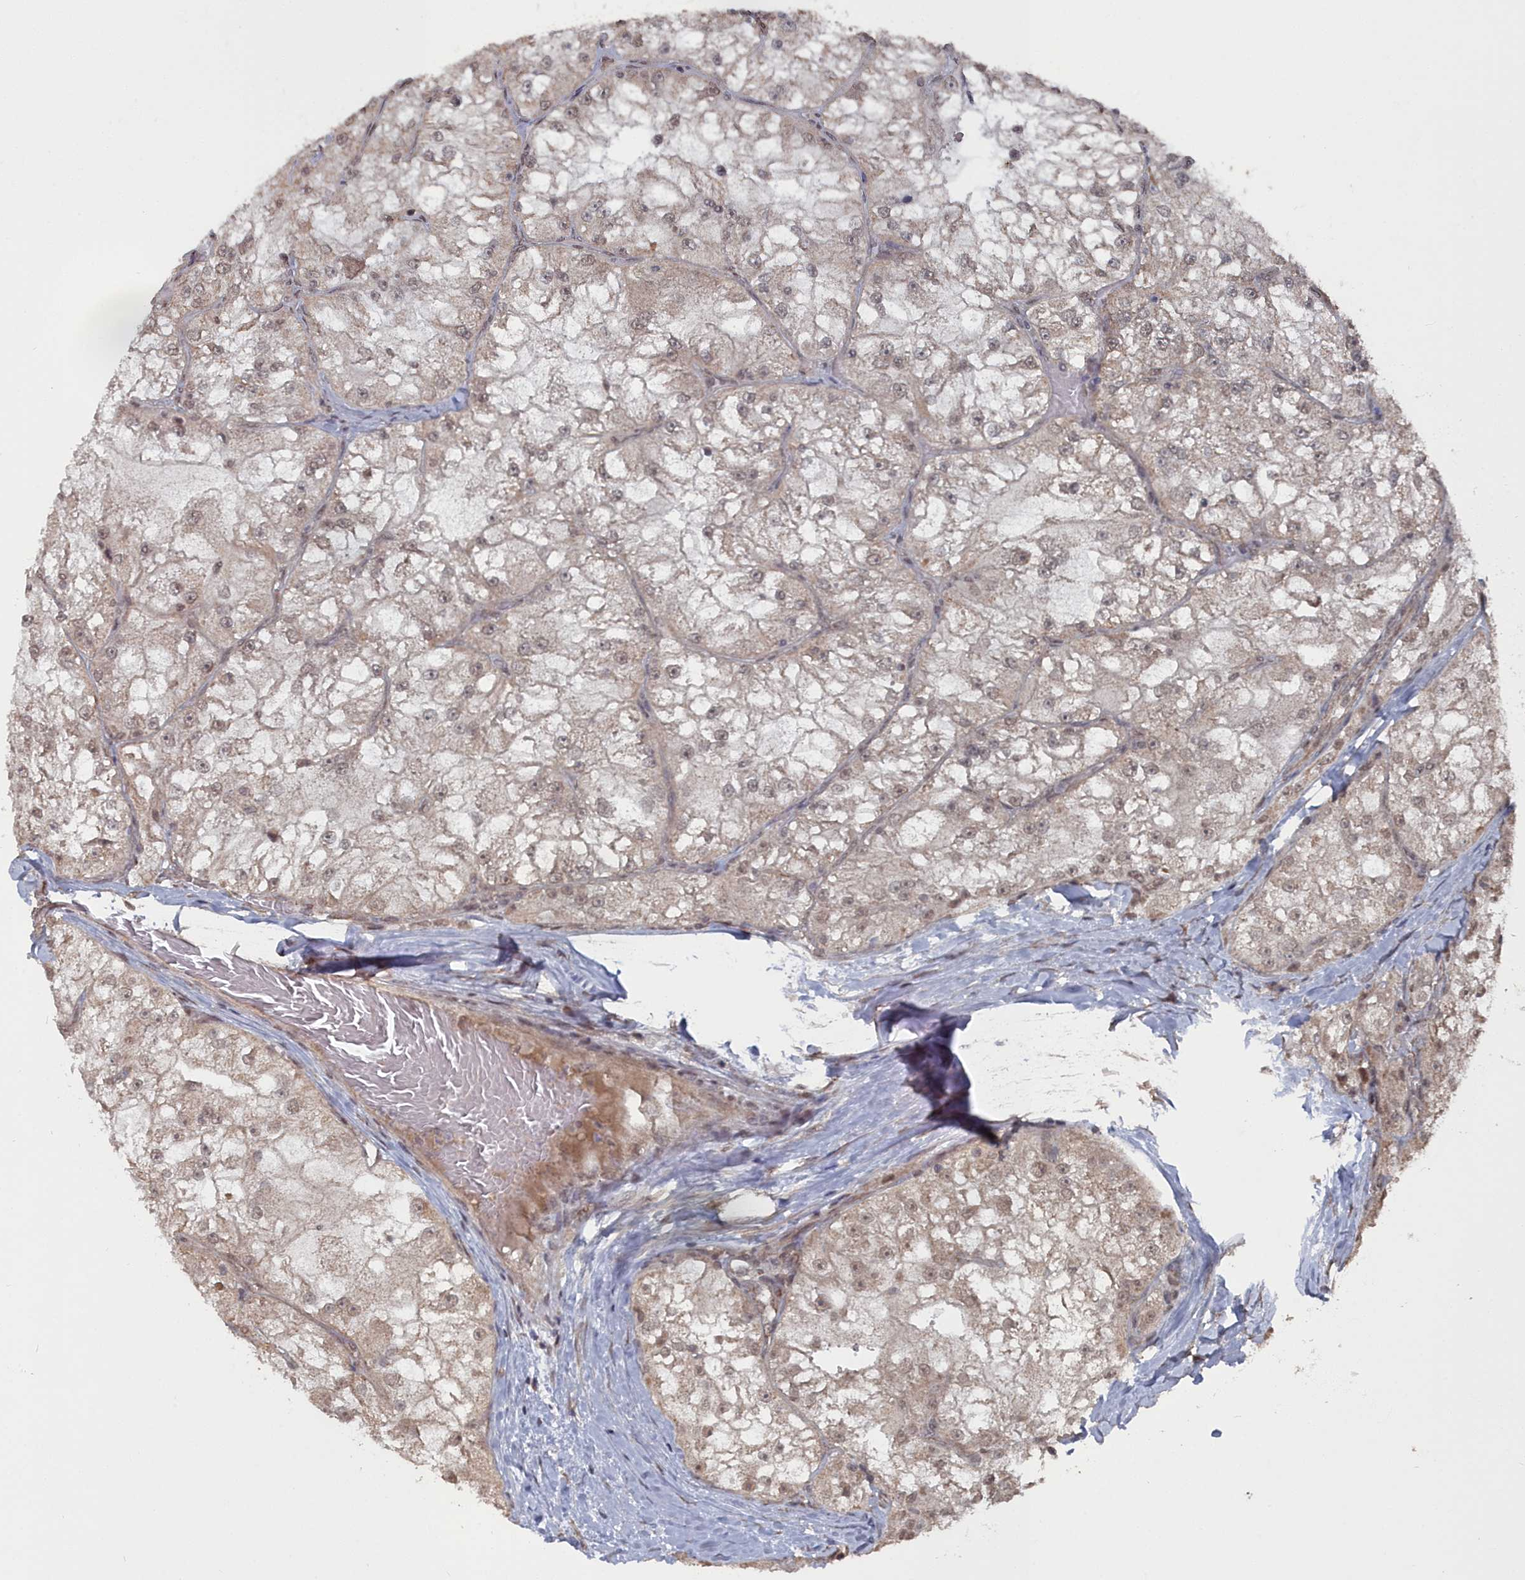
{"staining": {"intensity": "weak", "quantity": "<25%", "location": "cytoplasmic/membranous,nuclear"}, "tissue": "renal cancer", "cell_type": "Tumor cells", "image_type": "cancer", "snomed": [{"axis": "morphology", "description": "Adenocarcinoma, NOS"}, {"axis": "topography", "description": "Kidney"}], "caption": "This is a micrograph of immunohistochemistry (IHC) staining of renal adenocarcinoma, which shows no positivity in tumor cells.", "gene": "CCNP", "patient": {"sex": "female", "age": 72}}